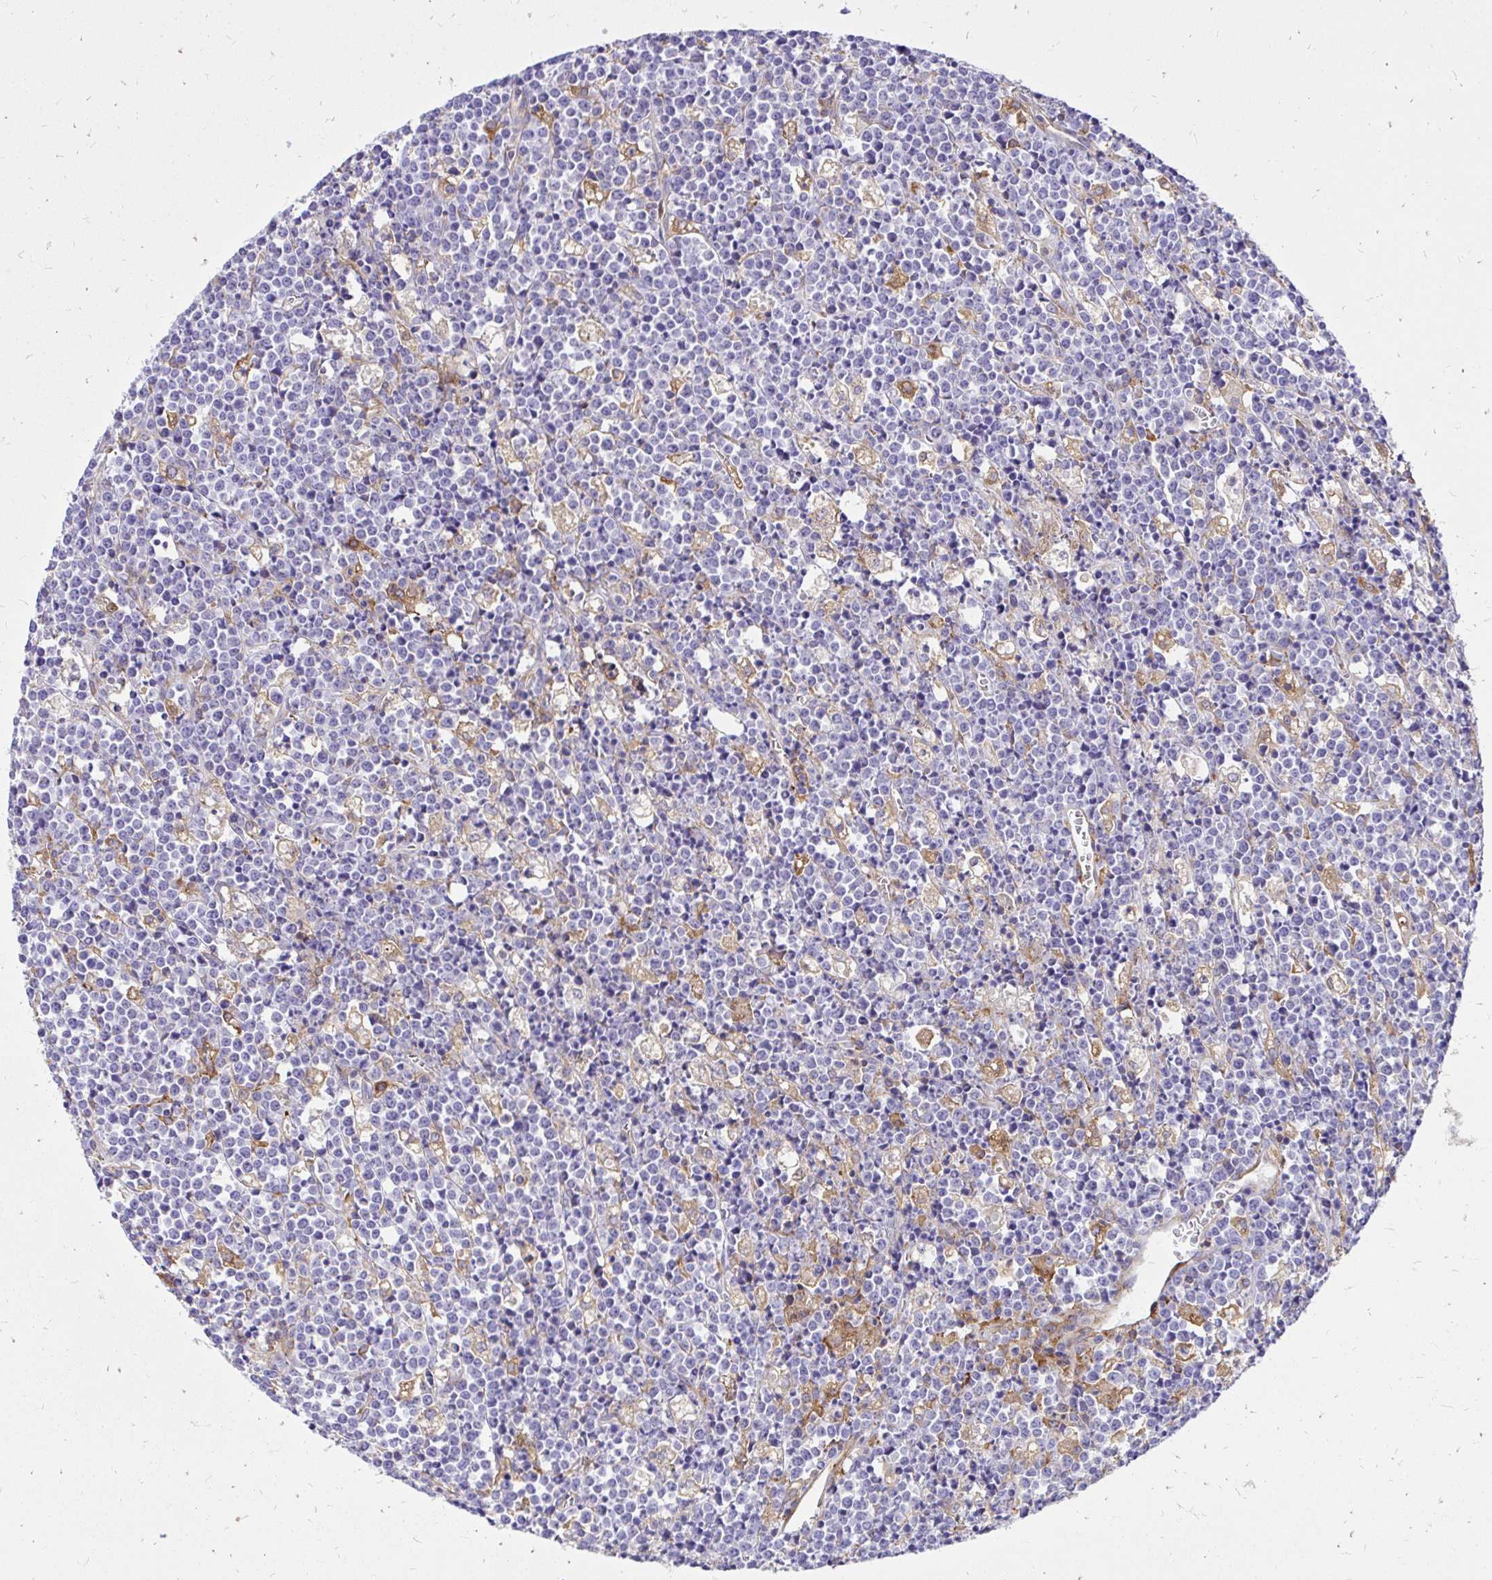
{"staining": {"intensity": "negative", "quantity": "none", "location": "none"}, "tissue": "lymphoma", "cell_type": "Tumor cells", "image_type": "cancer", "snomed": [{"axis": "morphology", "description": "Malignant lymphoma, non-Hodgkin's type, High grade"}, {"axis": "topography", "description": "Ovary"}], "caption": "Tumor cells show no significant protein staining in malignant lymphoma, non-Hodgkin's type (high-grade).", "gene": "ABCB10", "patient": {"sex": "female", "age": 56}}